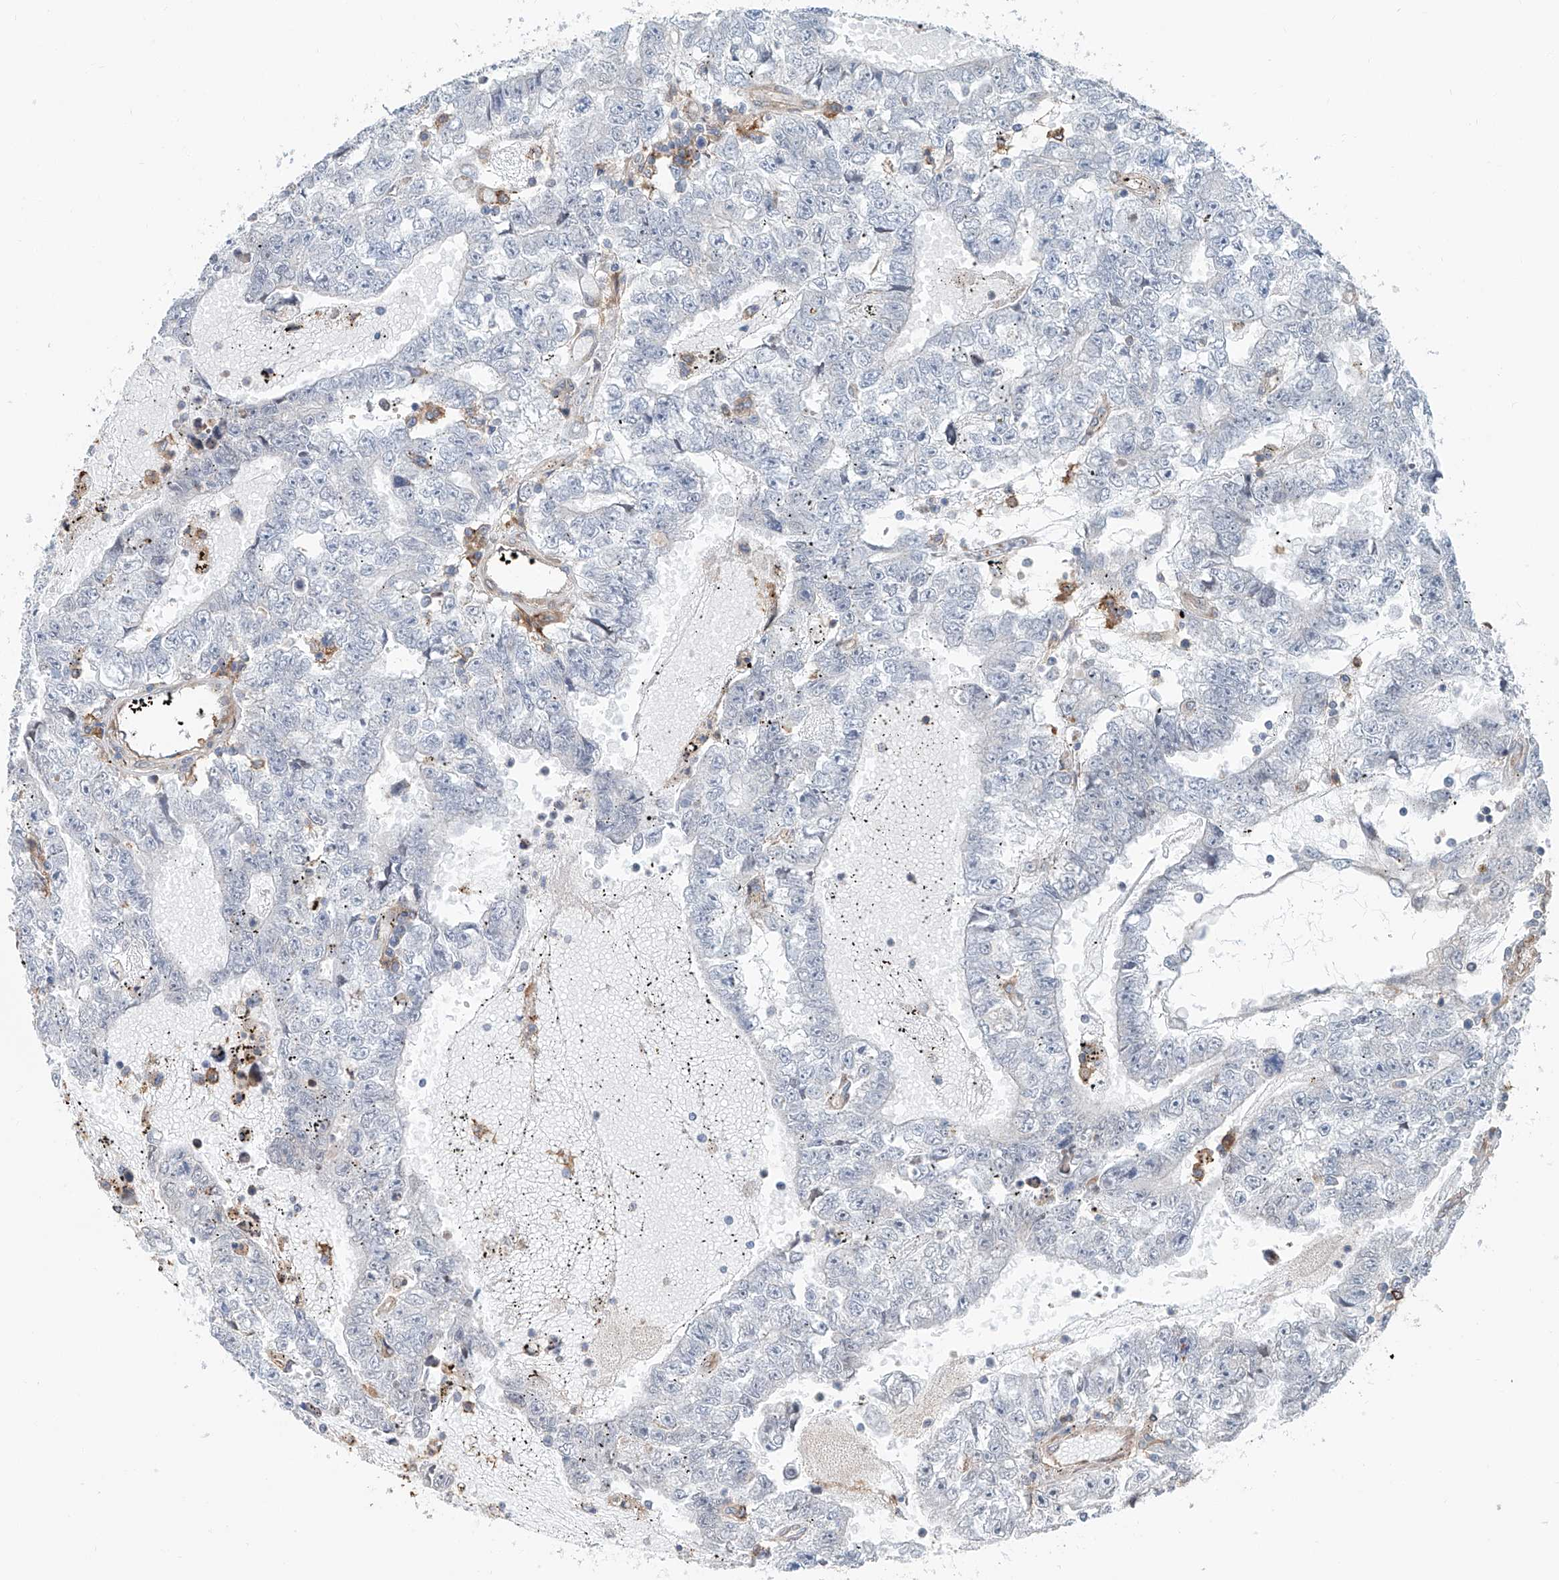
{"staining": {"intensity": "negative", "quantity": "none", "location": "none"}, "tissue": "testis cancer", "cell_type": "Tumor cells", "image_type": "cancer", "snomed": [{"axis": "morphology", "description": "Carcinoma, Embryonal, NOS"}, {"axis": "topography", "description": "Testis"}], "caption": "Tumor cells are negative for protein expression in human testis embryonal carcinoma. (Stains: DAB immunohistochemistry (IHC) with hematoxylin counter stain, Microscopy: brightfield microscopy at high magnification).", "gene": "KCNK10", "patient": {"sex": "male", "age": 25}}